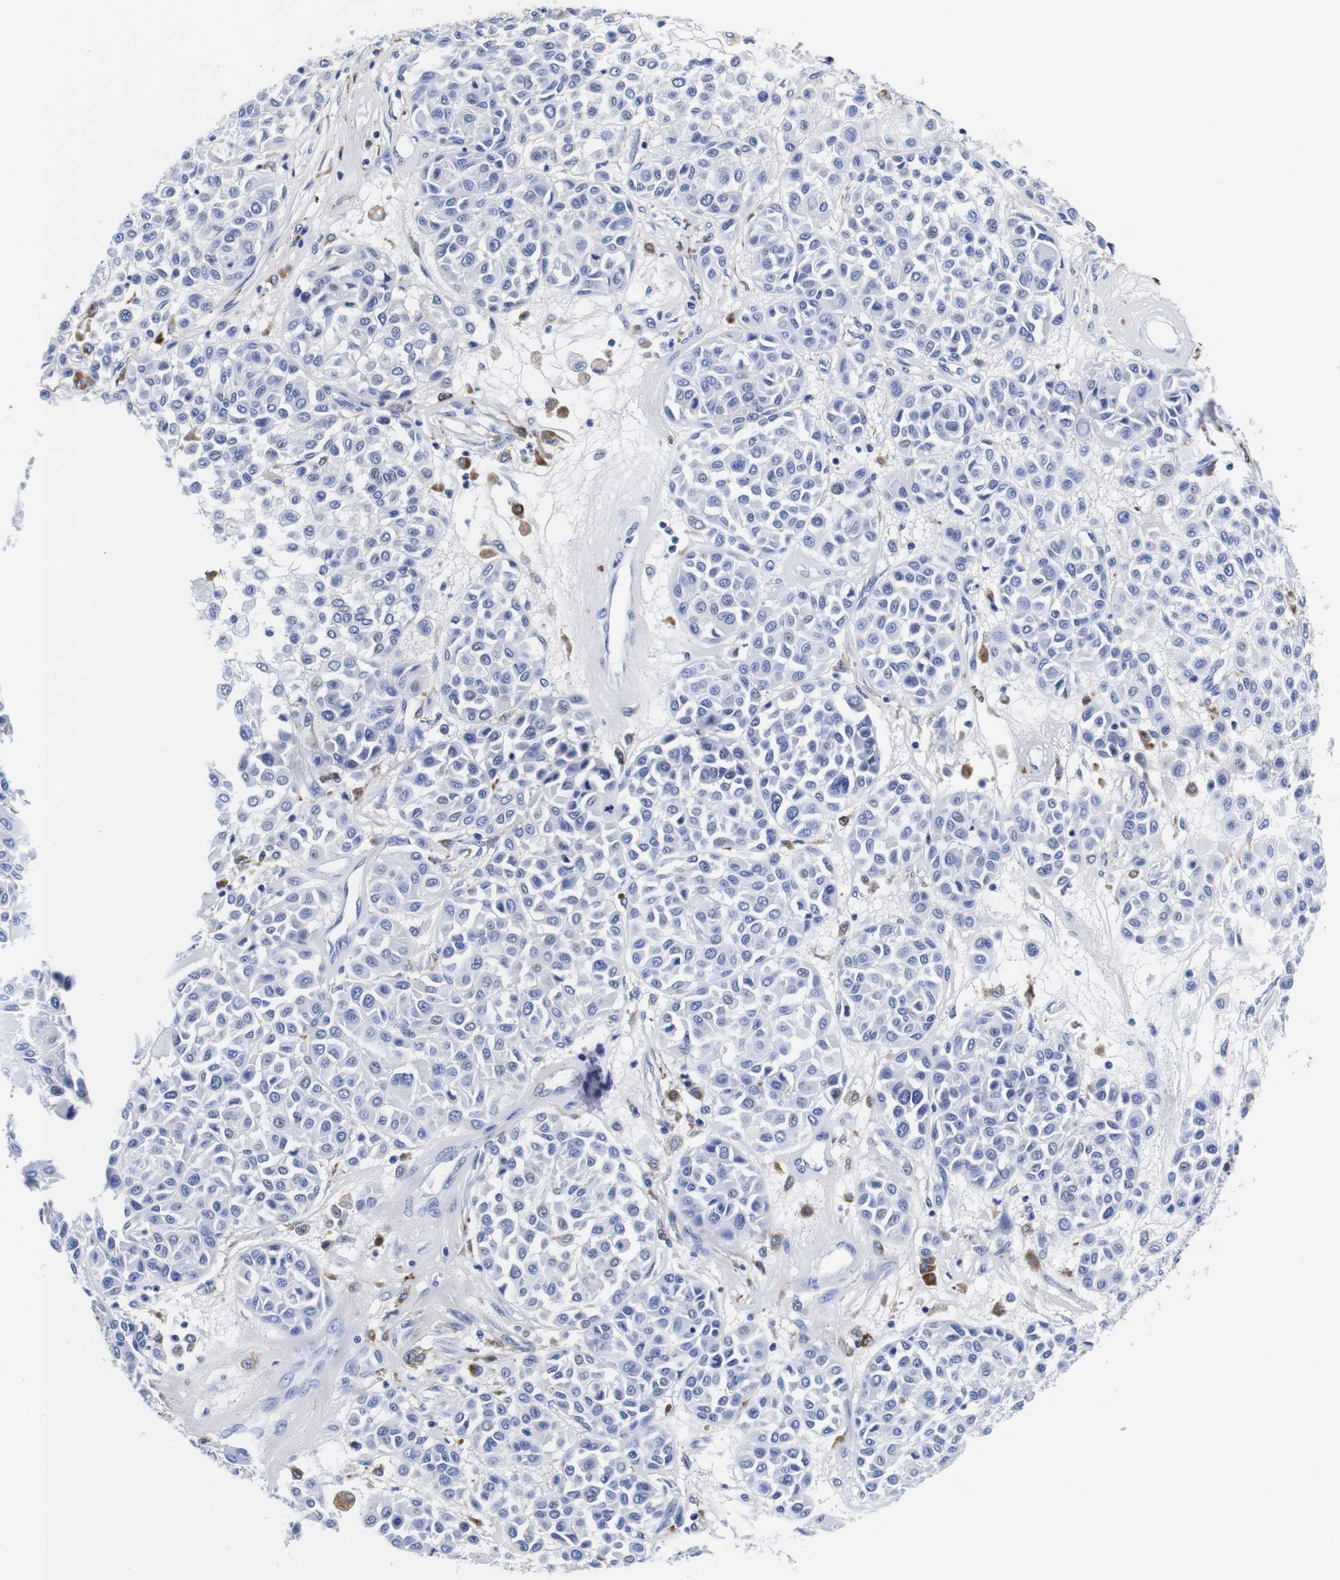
{"staining": {"intensity": "negative", "quantity": "none", "location": "none"}, "tissue": "melanoma", "cell_type": "Tumor cells", "image_type": "cancer", "snomed": [{"axis": "morphology", "description": "Malignant melanoma, Metastatic site"}, {"axis": "topography", "description": "Soft tissue"}], "caption": "This is an immunohistochemistry (IHC) image of human malignant melanoma (metastatic site). There is no positivity in tumor cells.", "gene": "HLA-DMB", "patient": {"sex": "male", "age": 41}}